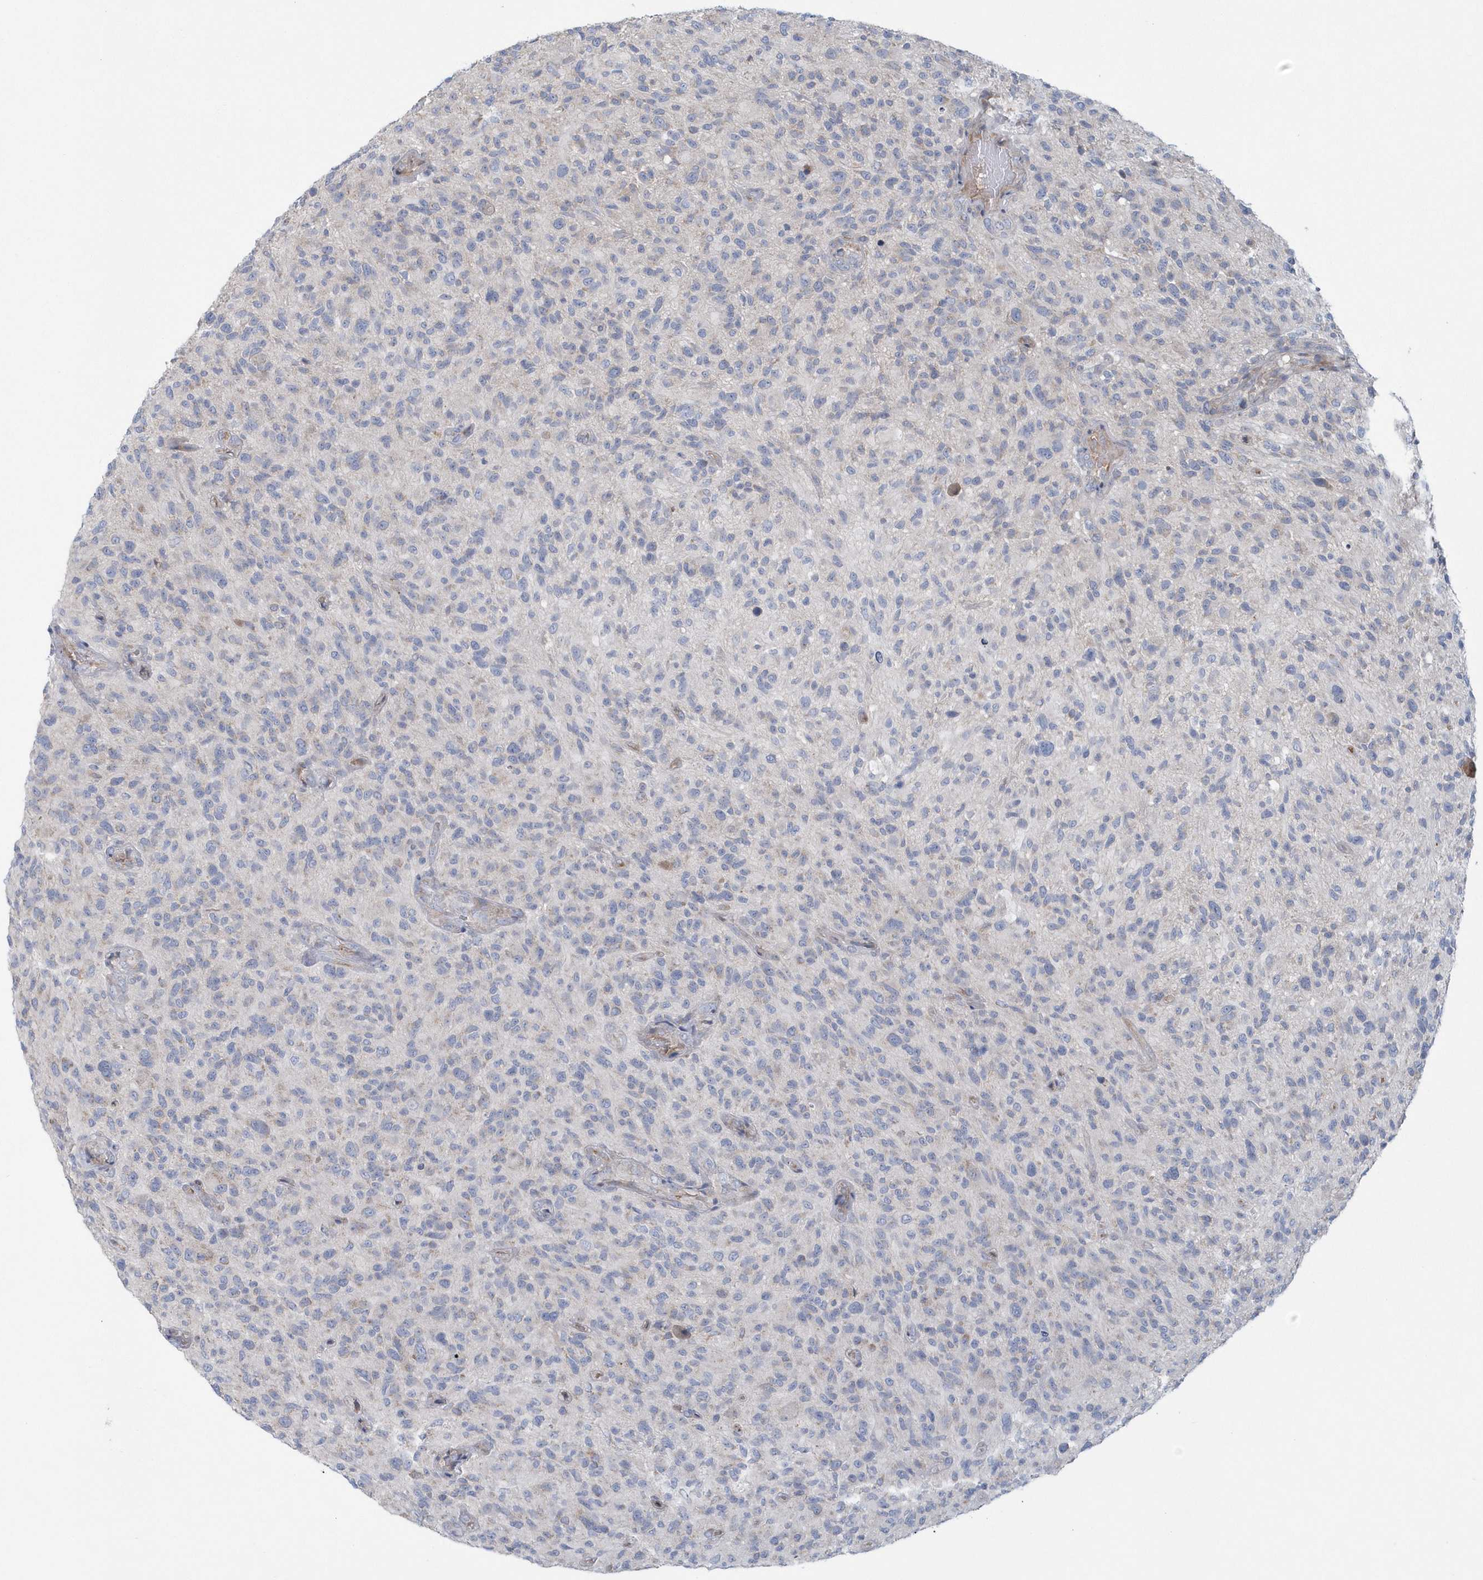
{"staining": {"intensity": "negative", "quantity": "none", "location": "none"}, "tissue": "glioma", "cell_type": "Tumor cells", "image_type": "cancer", "snomed": [{"axis": "morphology", "description": "Glioma, malignant, High grade"}, {"axis": "topography", "description": "Brain"}], "caption": "Malignant high-grade glioma stained for a protein using immunohistochemistry shows no expression tumor cells.", "gene": "SPATA18", "patient": {"sex": "male", "age": 47}}